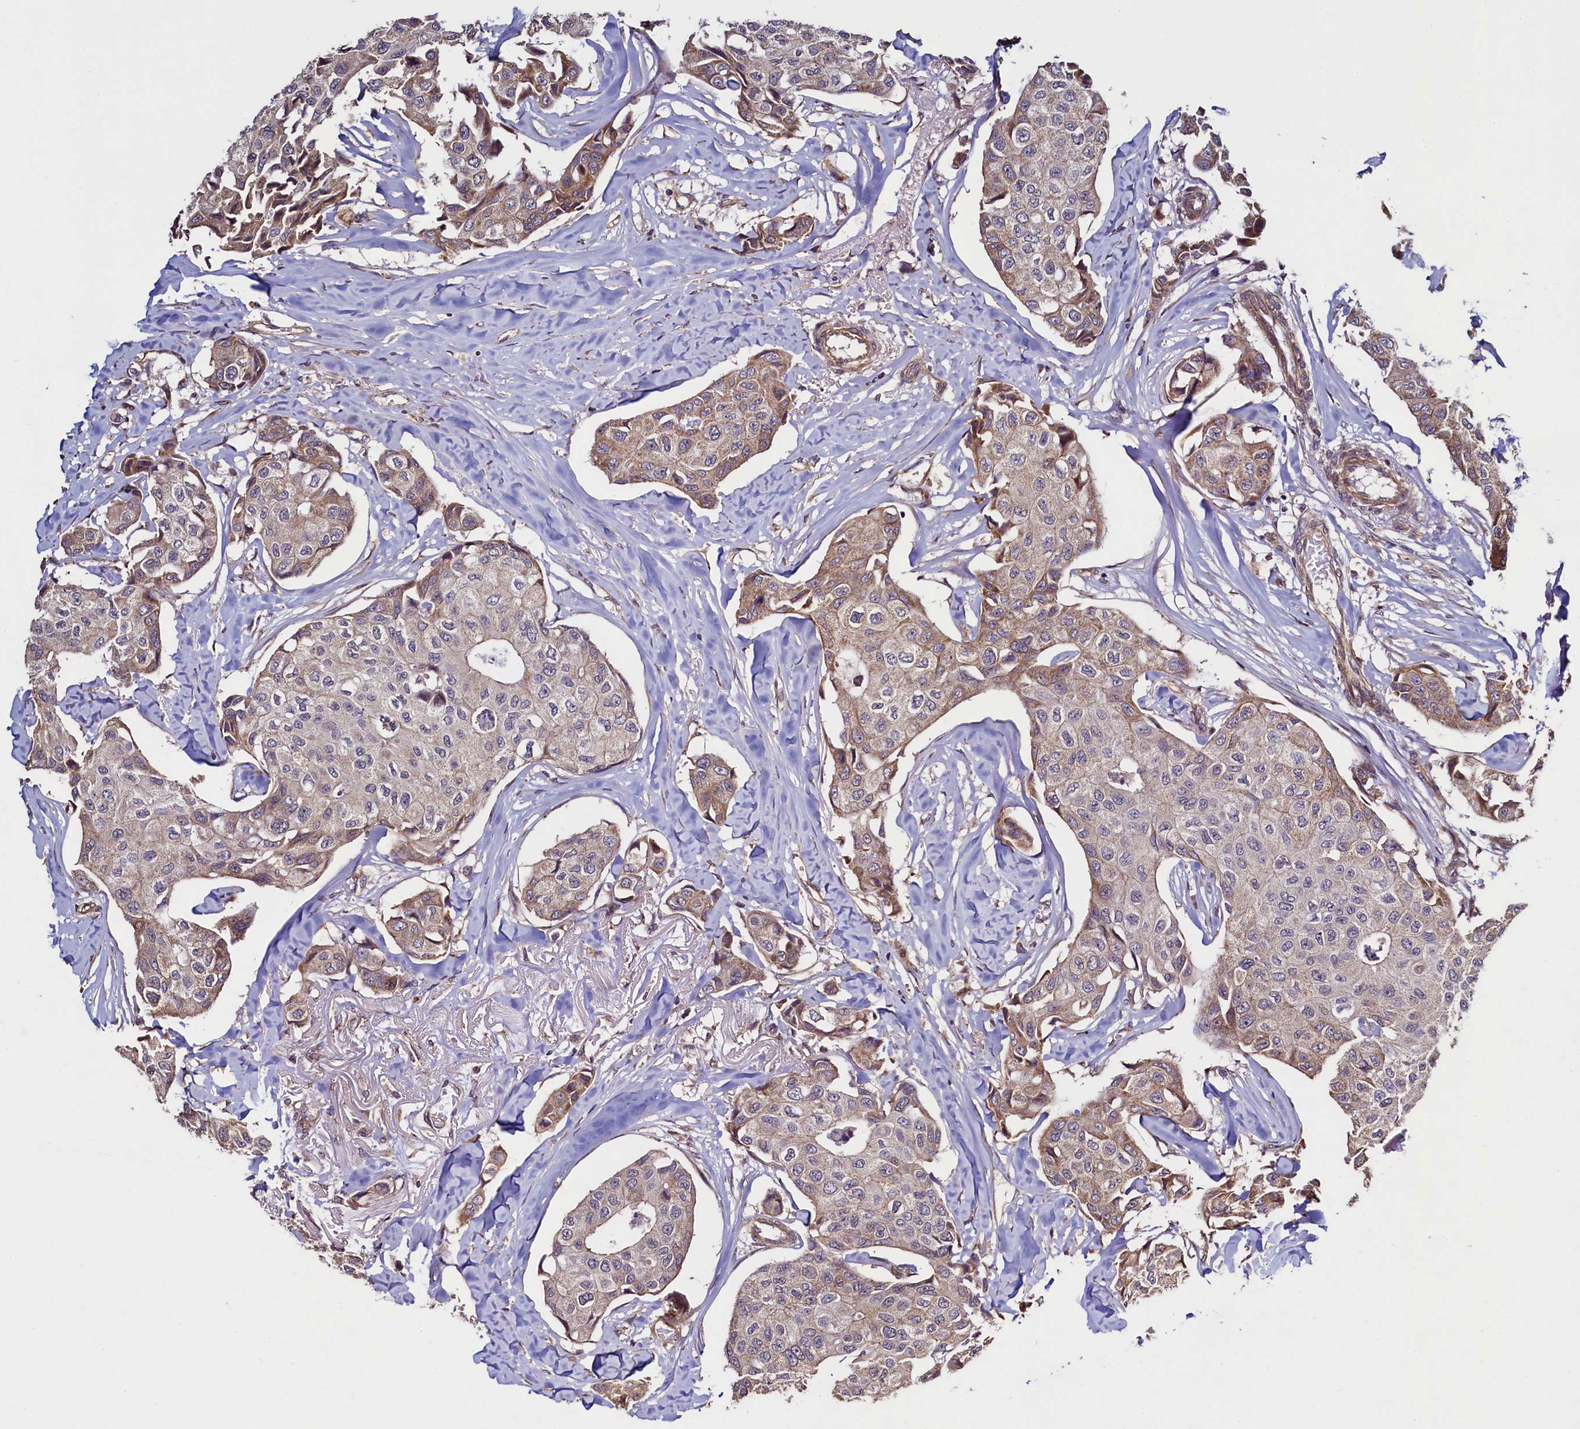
{"staining": {"intensity": "weak", "quantity": ">75%", "location": "cytoplasmic/membranous"}, "tissue": "breast cancer", "cell_type": "Tumor cells", "image_type": "cancer", "snomed": [{"axis": "morphology", "description": "Duct carcinoma"}, {"axis": "topography", "description": "Breast"}], "caption": "DAB immunohistochemical staining of human breast cancer exhibits weak cytoplasmic/membranous protein positivity in approximately >75% of tumor cells.", "gene": "RBFA", "patient": {"sex": "female", "age": 80}}